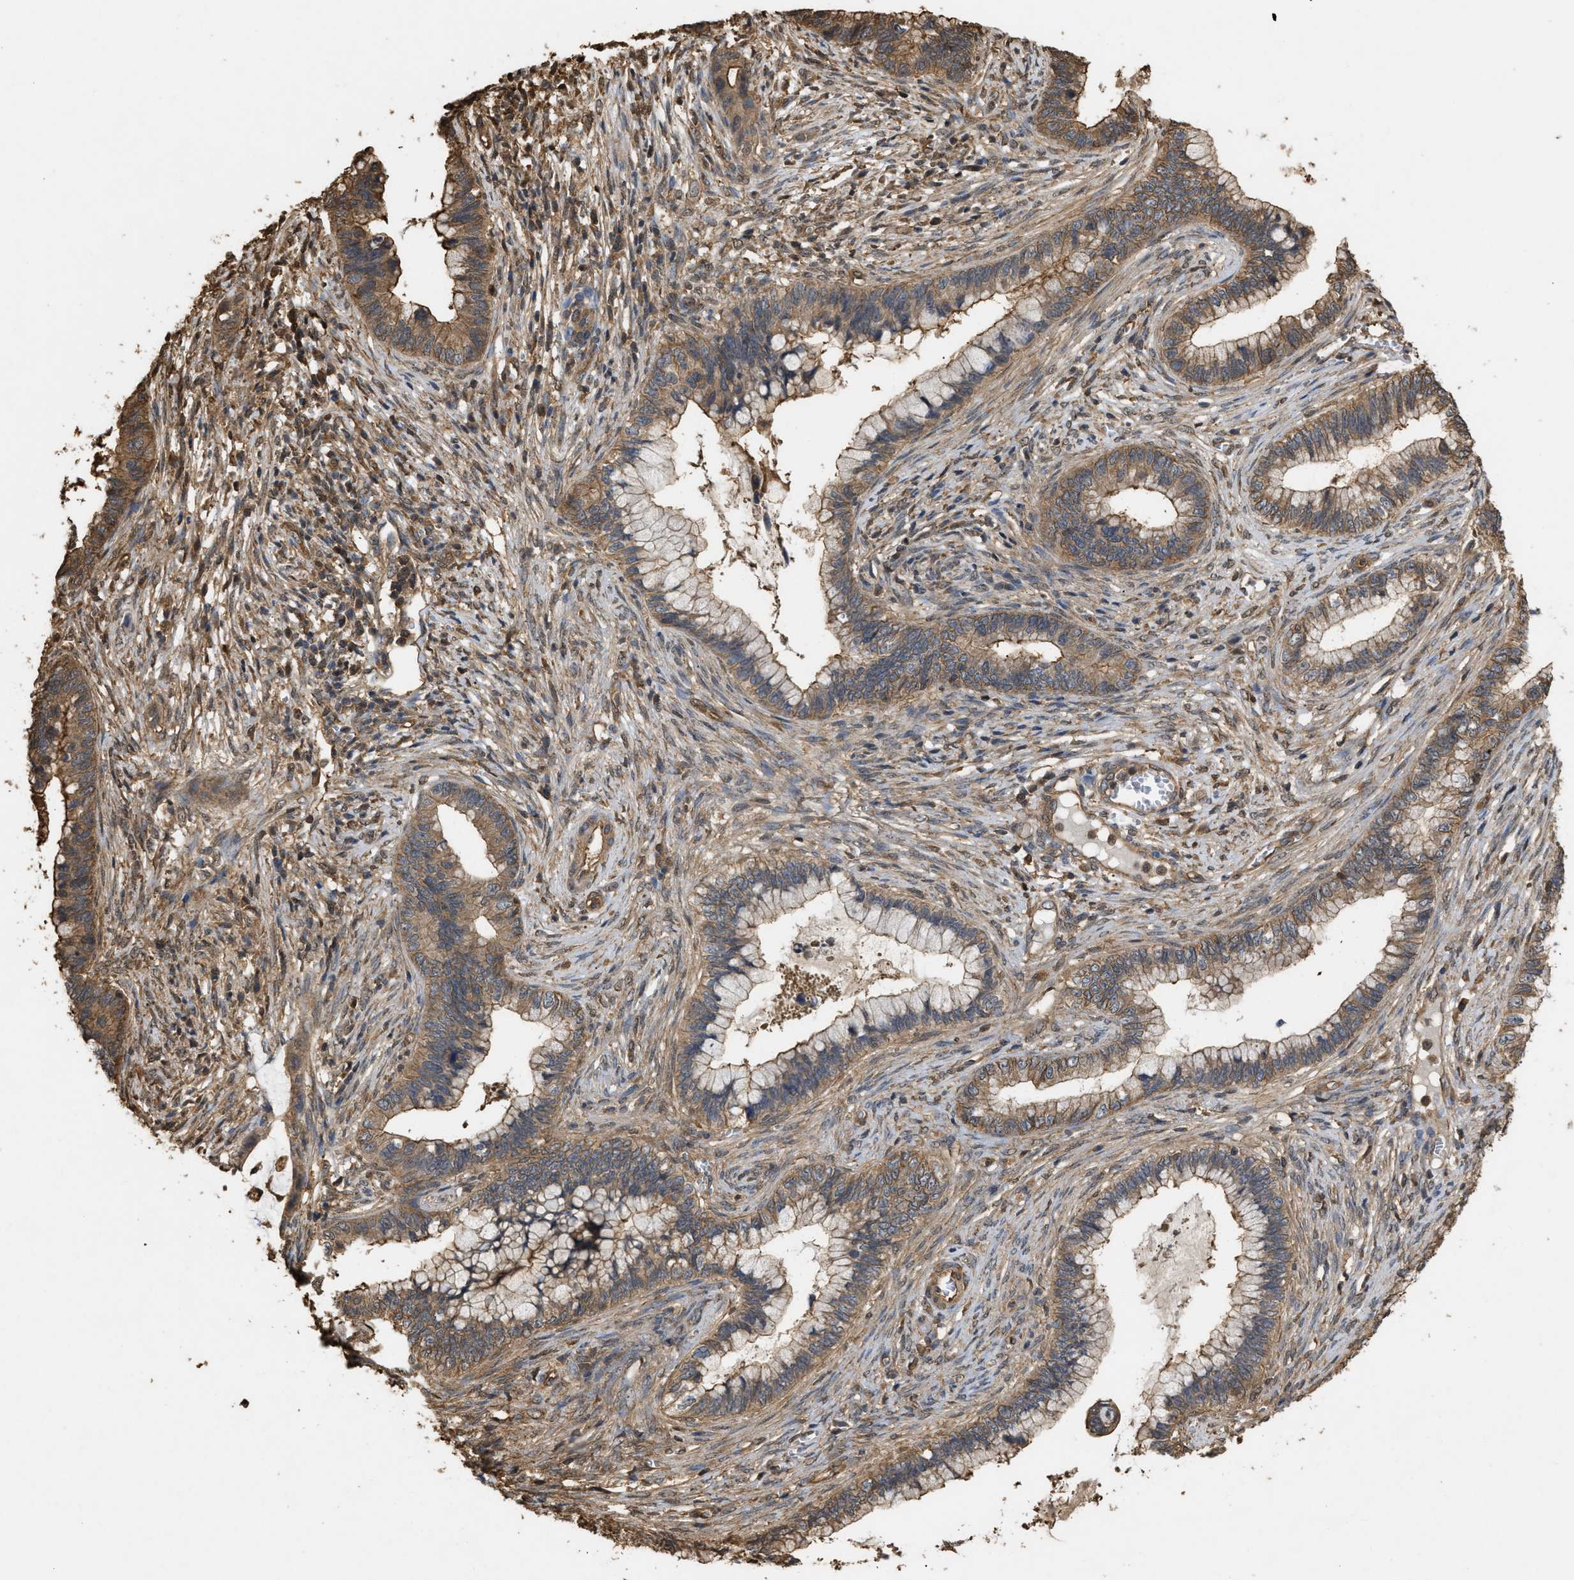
{"staining": {"intensity": "moderate", "quantity": ">75%", "location": "cytoplasmic/membranous"}, "tissue": "cervical cancer", "cell_type": "Tumor cells", "image_type": "cancer", "snomed": [{"axis": "morphology", "description": "Adenocarcinoma, NOS"}, {"axis": "topography", "description": "Cervix"}], "caption": "The immunohistochemical stain highlights moderate cytoplasmic/membranous staining in tumor cells of cervical cancer tissue.", "gene": "CALM1", "patient": {"sex": "female", "age": 44}}